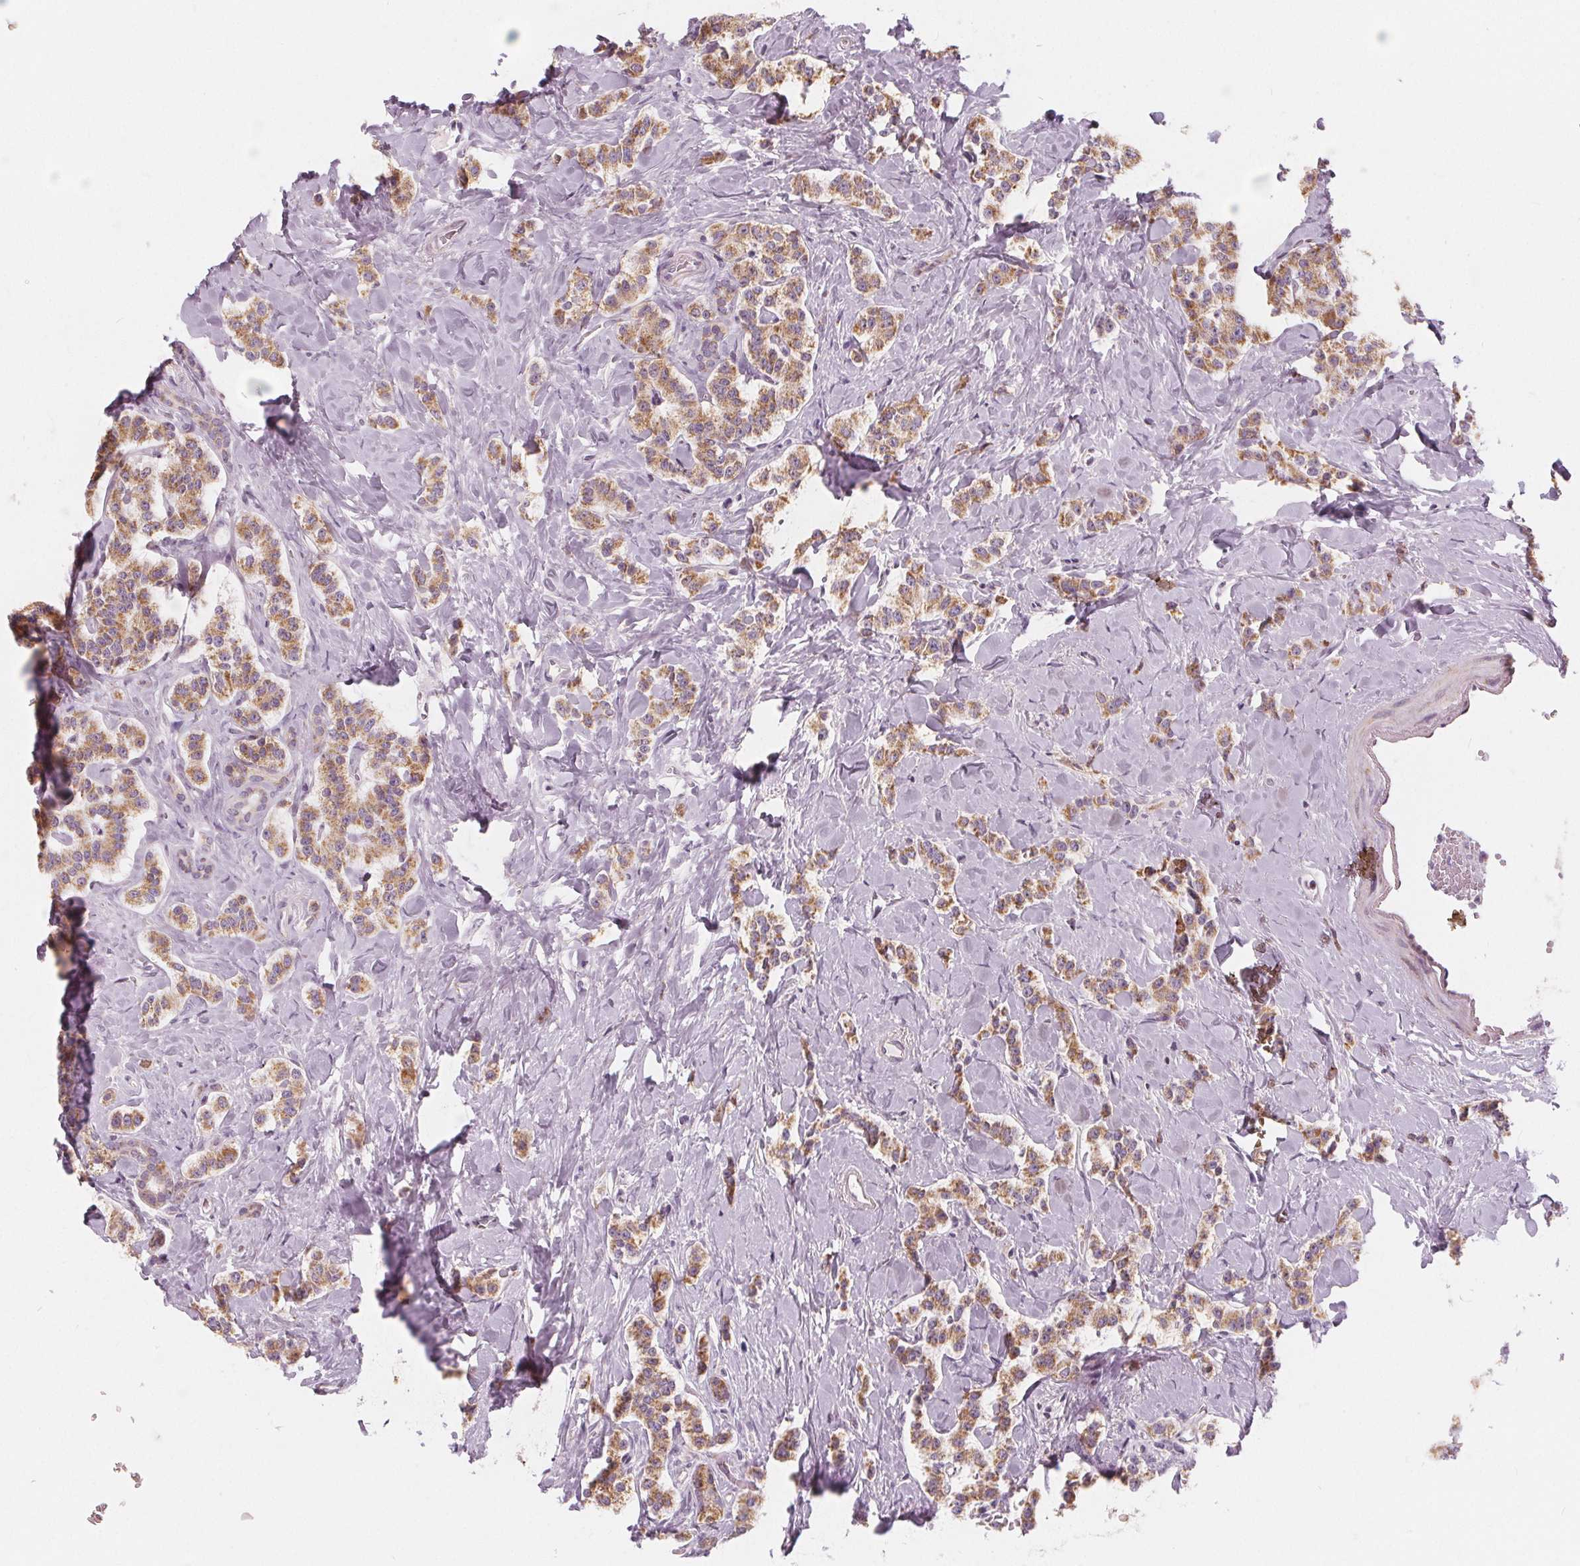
{"staining": {"intensity": "moderate", "quantity": ">75%", "location": "cytoplasmic/membranous"}, "tissue": "carcinoid", "cell_type": "Tumor cells", "image_type": "cancer", "snomed": [{"axis": "morphology", "description": "Normal tissue, NOS"}, {"axis": "morphology", "description": "Carcinoid, malignant, NOS"}, {"axis": "topography", "description": "Pancreas"}], "caption": "Human carcinoid stained with a brown dye demonstrates moderate cytoplasmic/membranous positive expression in about >75% of tumor cells.", "gene": "NUP210L", "patient": {"sex": "male", "age": 36}}